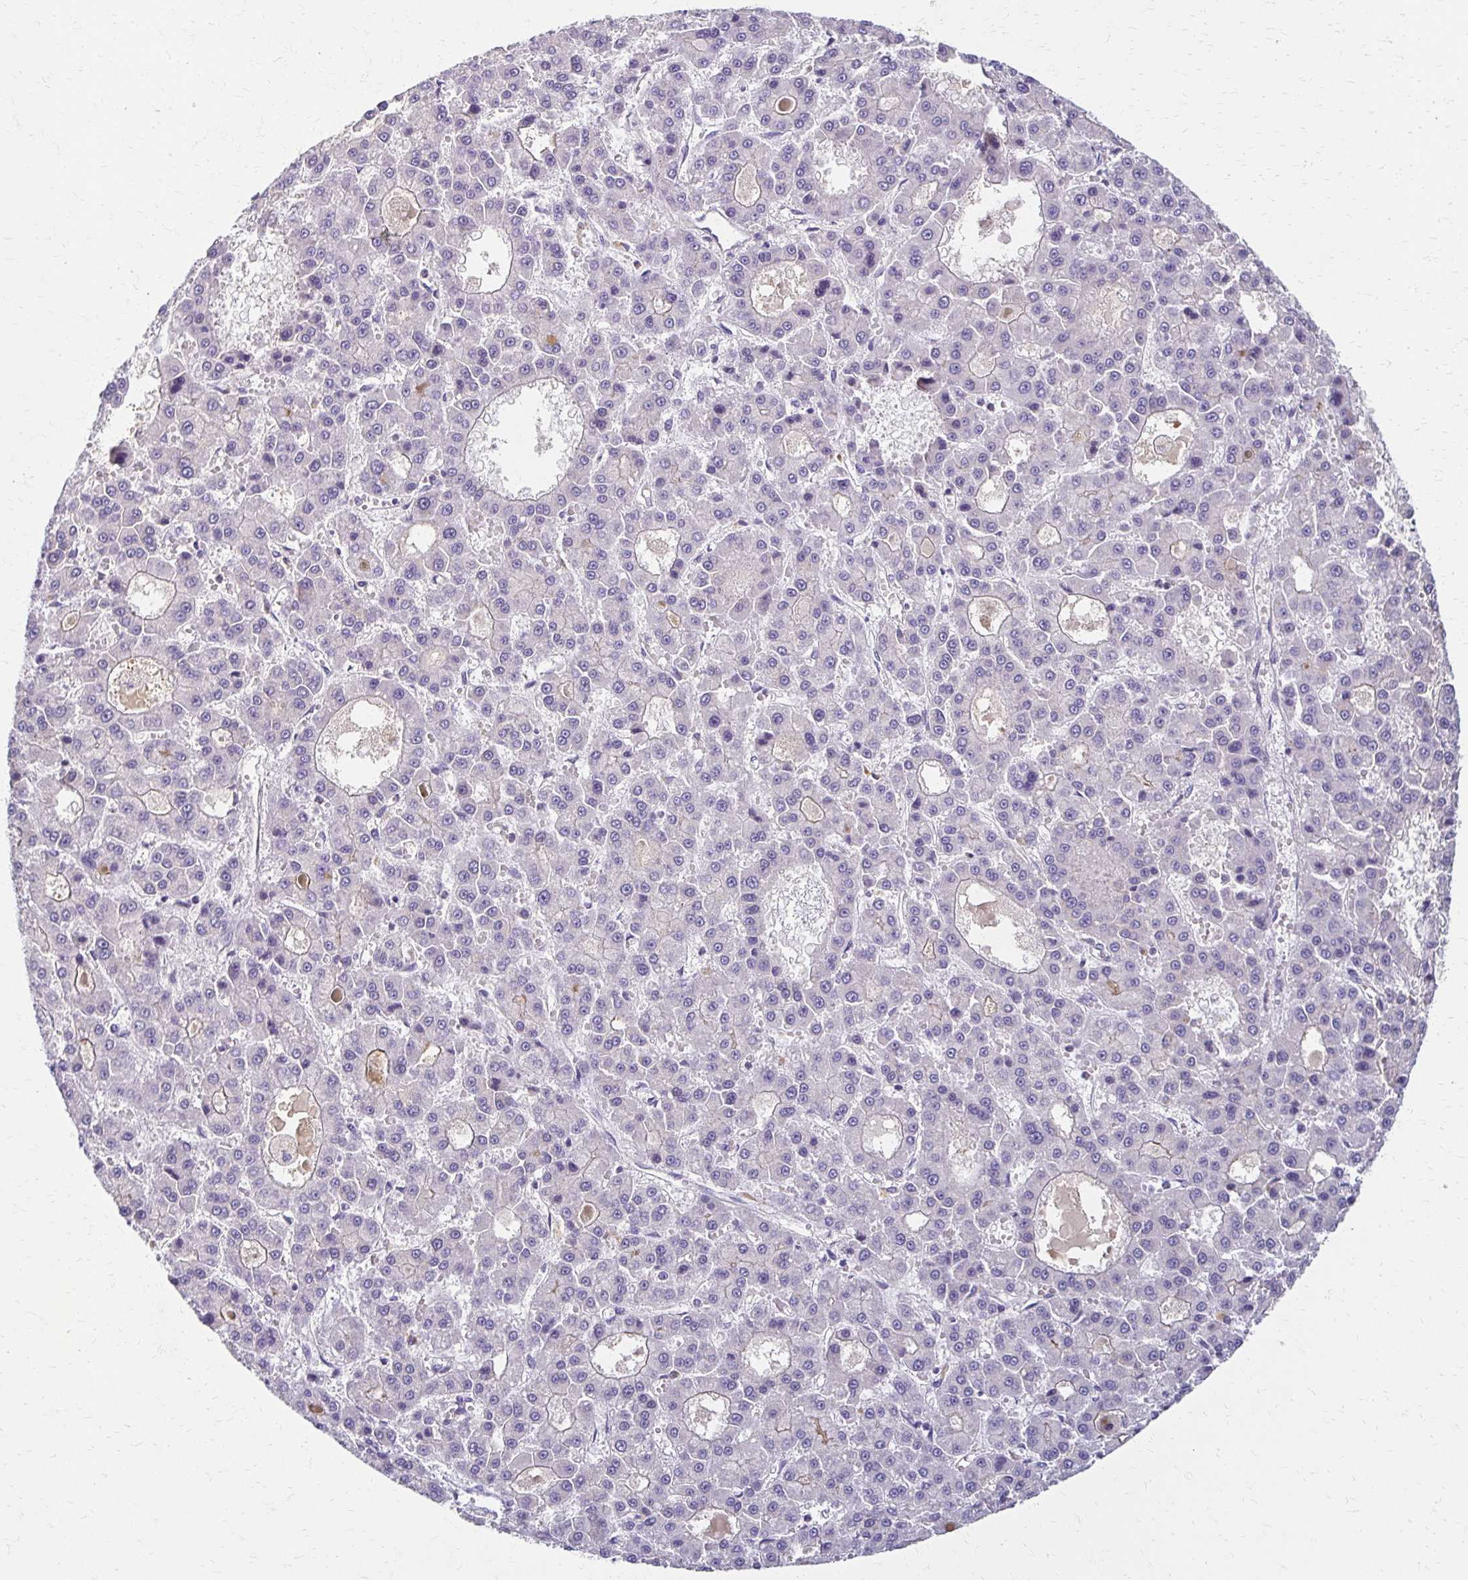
{"staining": {"intensity": "negative", "quantity": "none", "location": "none"}, "tissue": "liver cancer", "cell_type": "Tumor cells", "image_type": "cancer", "snomed": [{"axis": "morphology", "description": "Carcinoma, Hepatocellular, NOS"}, {"axis": "topography", "description": "Liver"}], "caption": "Tumor cells show no significant expression in hepatocellular carcinoma (liver). The staining was performed using DAB (3,3'-diaminobenzidine) to visualize the protein expression in brown, while the nuclei were stained in blue with hematoxylin (Magnification: 20x).", "gene": "BBS12", "patient": {"sex": "male", "age": 70}}